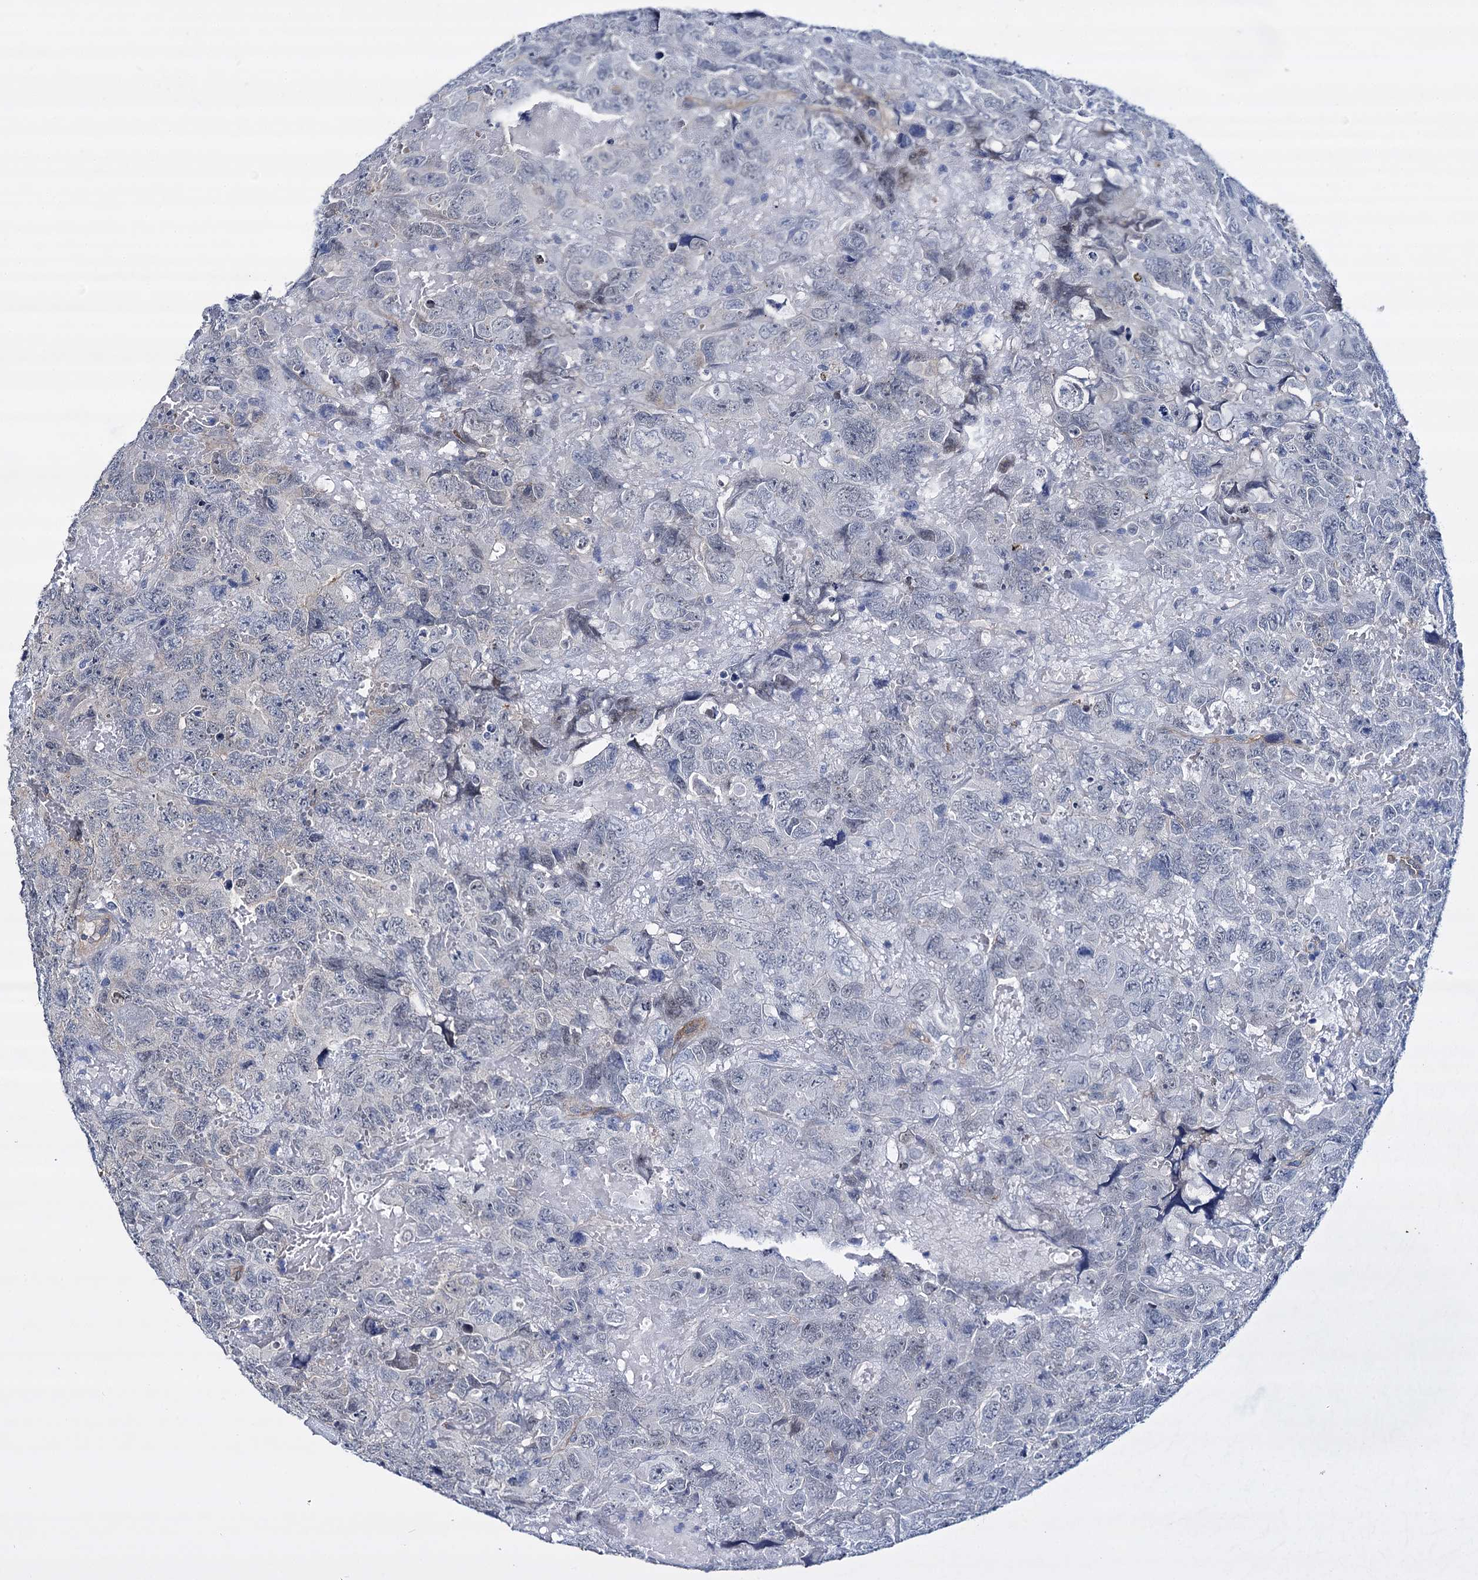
{"staining": {"intensity": "negative", "quantity": "none", "location": "none"}, "tissue": "testis cancer", "cell_type": "Tumor cells", "image_type": "cancer", "snomed": [{"axis": "morphology", "description": "Carcinoma, Embryonal, NOS"}, {"axis": "topography", "description": "Testis"}], "caption": "There is no significant staining in tumor cells of testis cancer (embryonal carcinoma).", "gene": "STXBP1", "patient": {"sex": "male", "age": 45}}